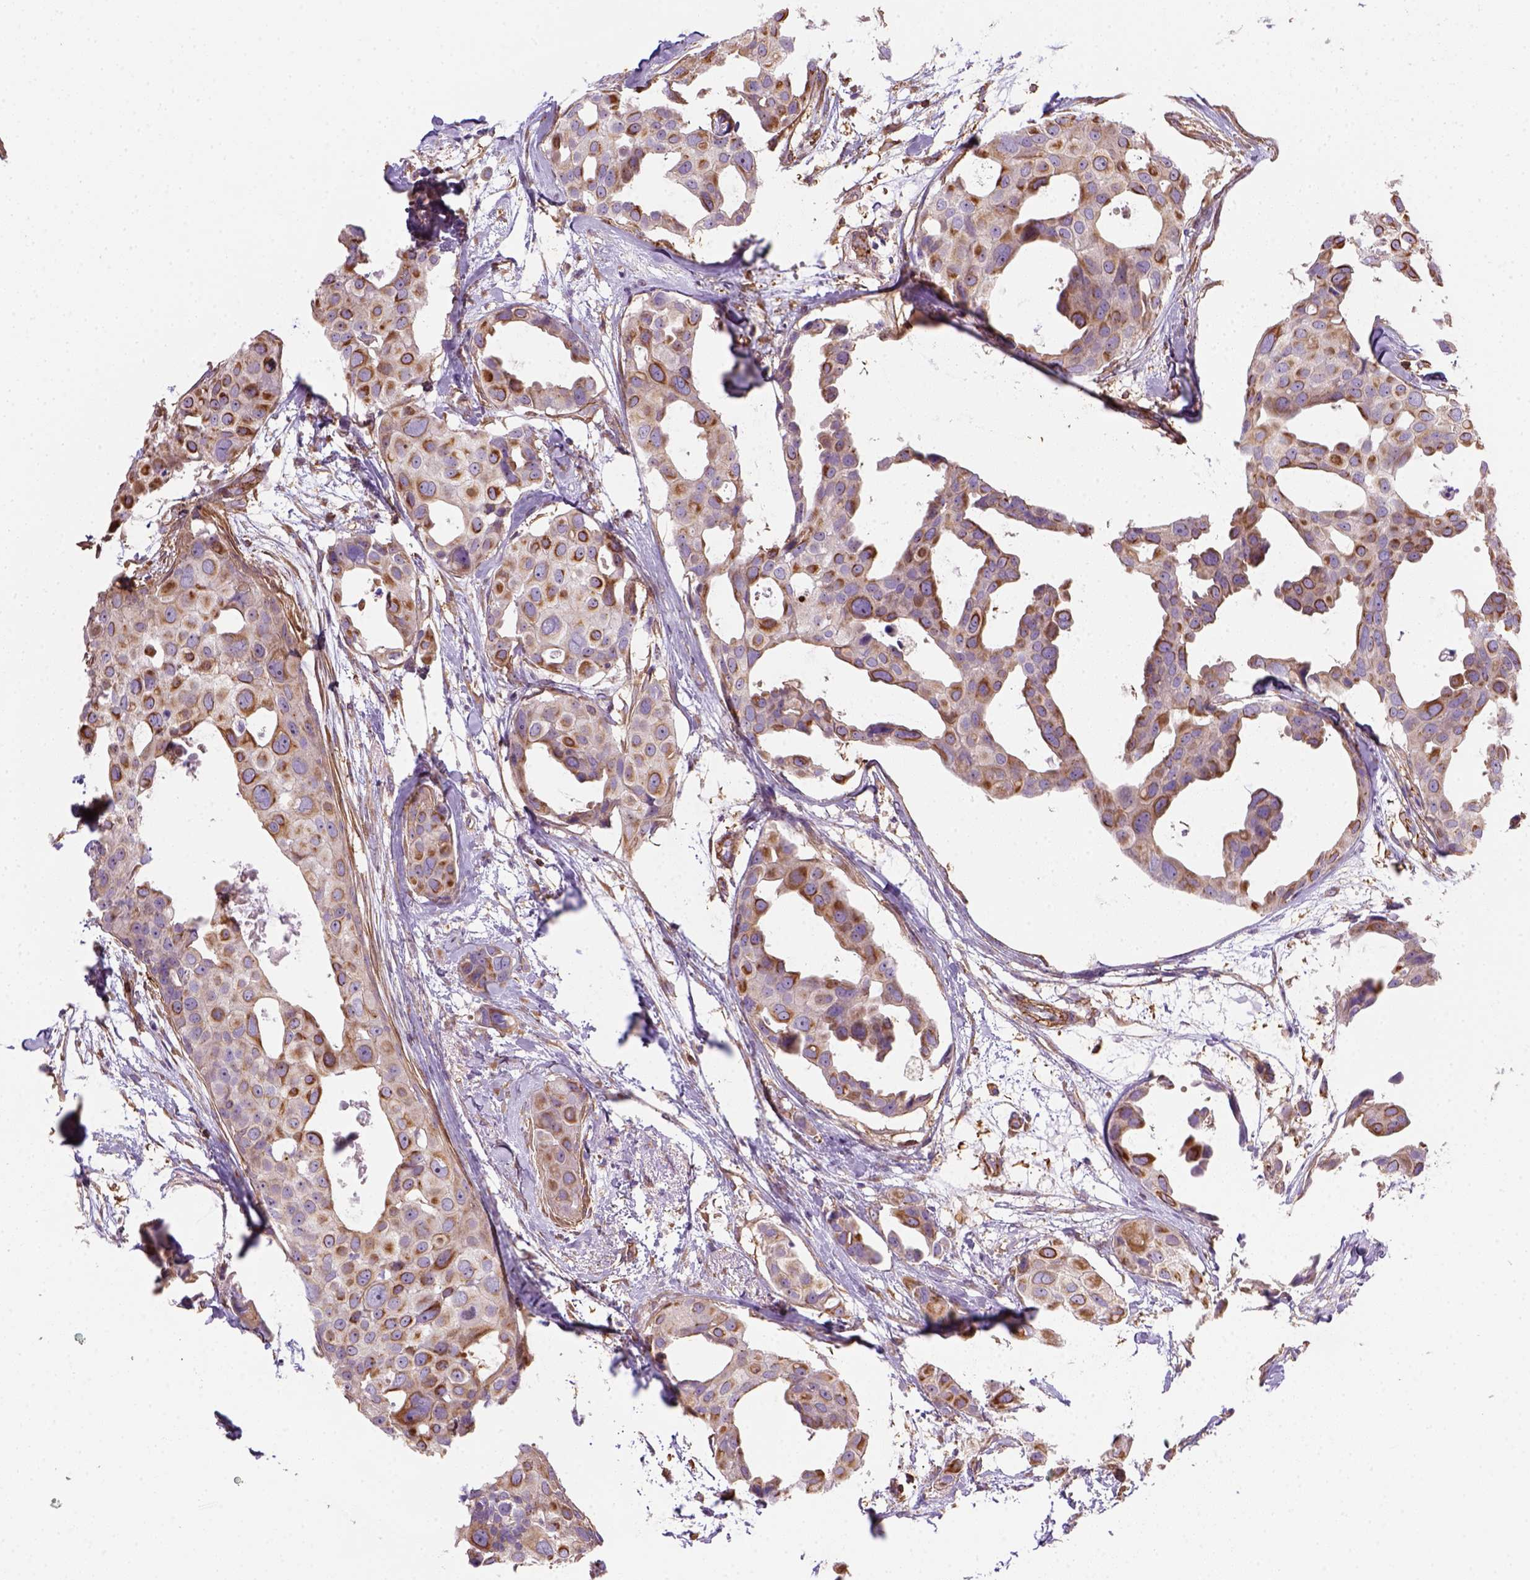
{"staining": {"intensity": "moderate", "quantity": "25%-75%", "location": "cytoplasmic/membranous"}, "tissue": "breast cancer", "cell_type": "Tumor cells", "image_type": "cancer", "snomed": [{"axis": "morphology", "description": "Duct carcinoma"}, {"axis": "topography", "description": "Breast"}], "caption": "Protein staining of infiltrating ductal carcinoma (breast) tissue displays moderate cytoplasmic/membranous staining in about 25%-75% of tumor cells.", "gene": "GPRC5D", "patient": {"sex": "female", "age": 38}}